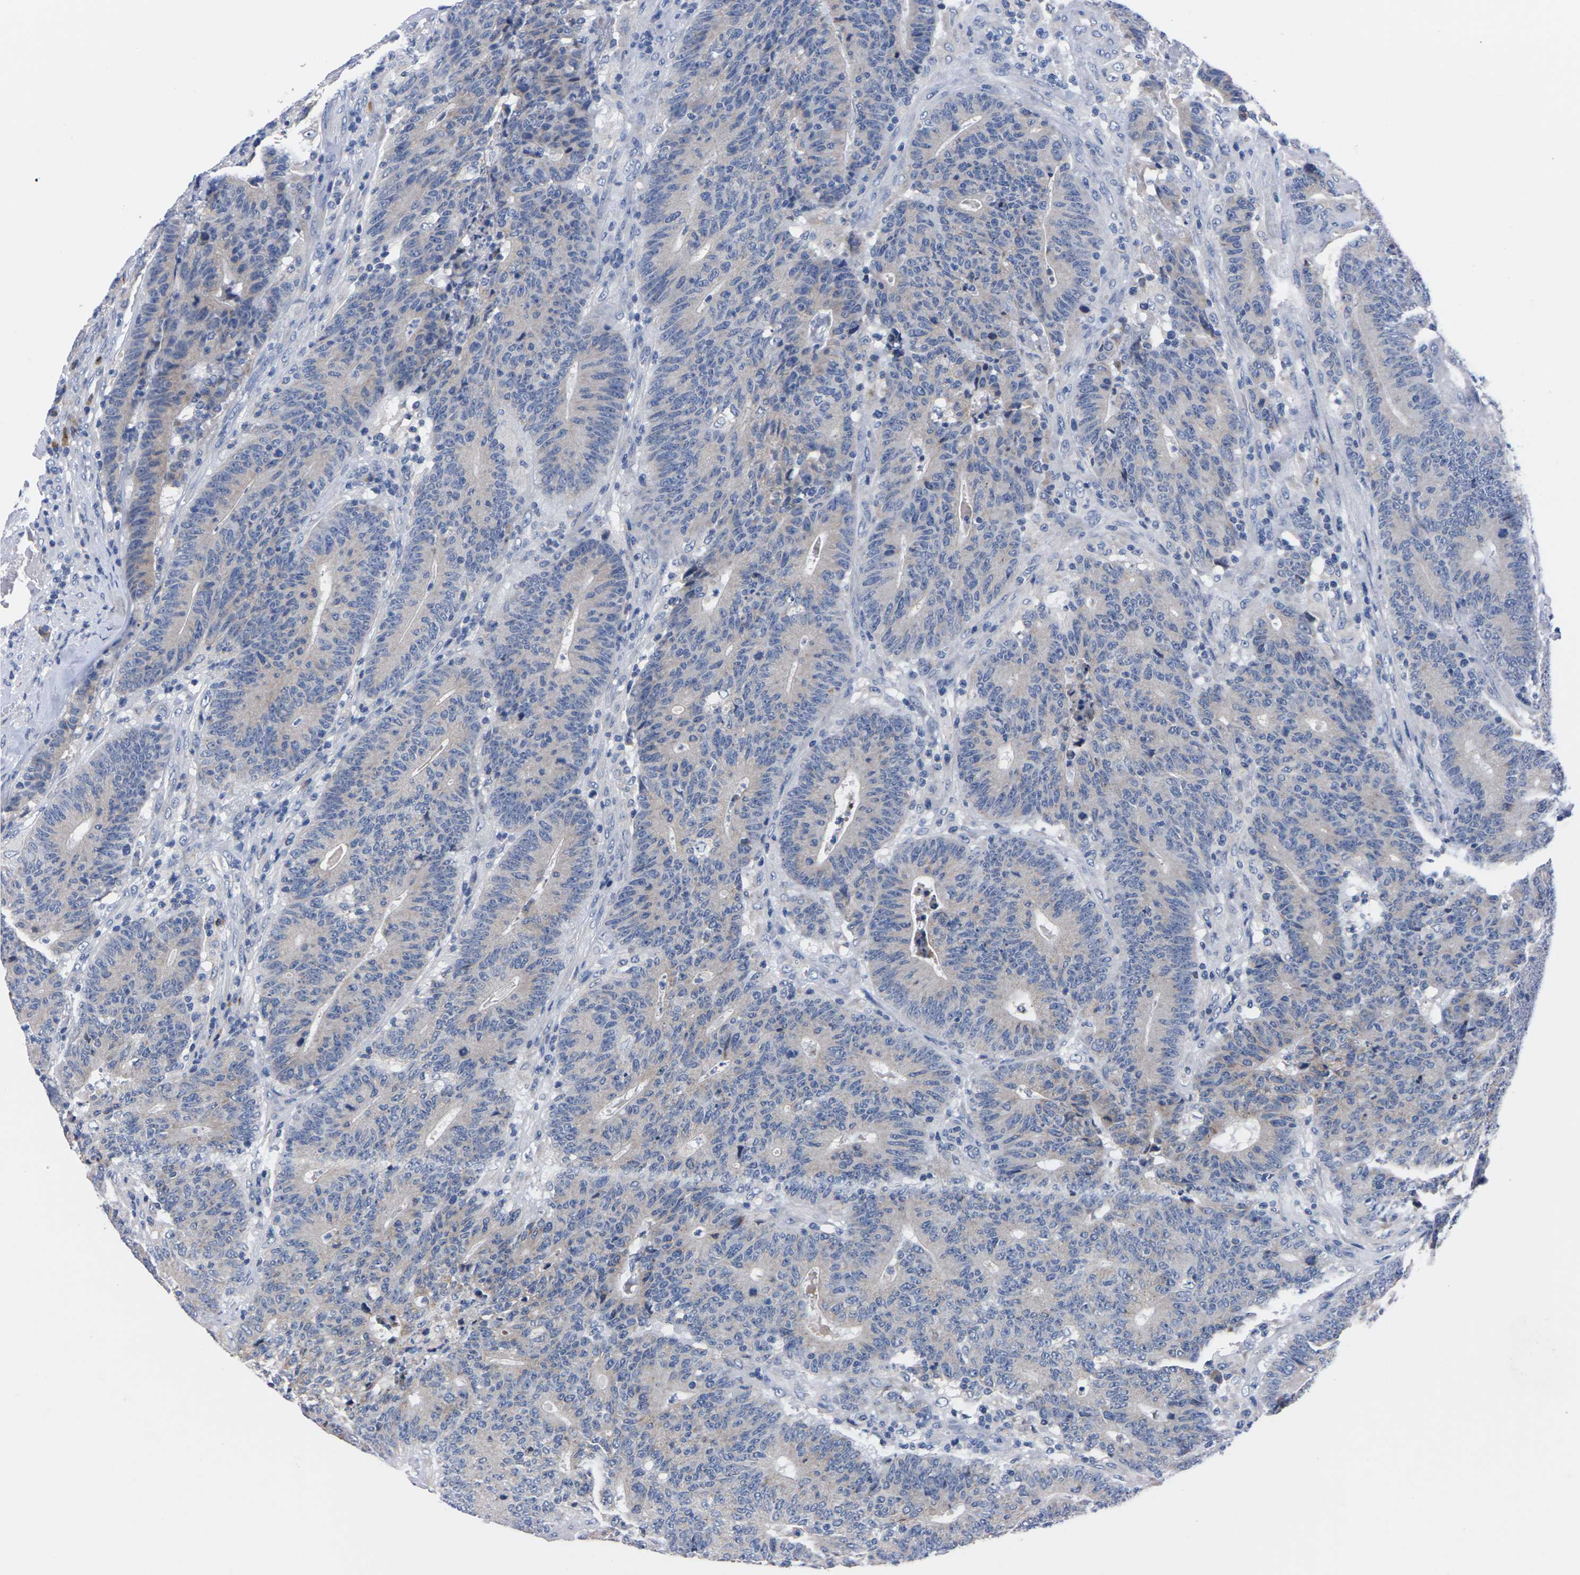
{"staining": {"intensity": "negative", "quantity": "none", "location": "none"}, "tissue": "colorectal cancer", "cell_type": "Tumor cells", "image_type": "cancer", "snomed": [{"axis": "morphology", "description": "Normal tissue, NOS"}, {"axis": "morphology", "description": "Adenocarcinoma, NOS"}, {"axis": "topography", "description": "Colon"}], "caption": "Immunohistochemical staining of human adenocarcinoma (colorectal) reveals no significant expression in tumor cells. (Stains: DAB immunohistochemistry (IHC) with hematoxylin counter stain, Microscopy: brightfield microscopy at high magnification).", "gene": "FAM210A", "patient": {"sex": "female", "age": 75}}